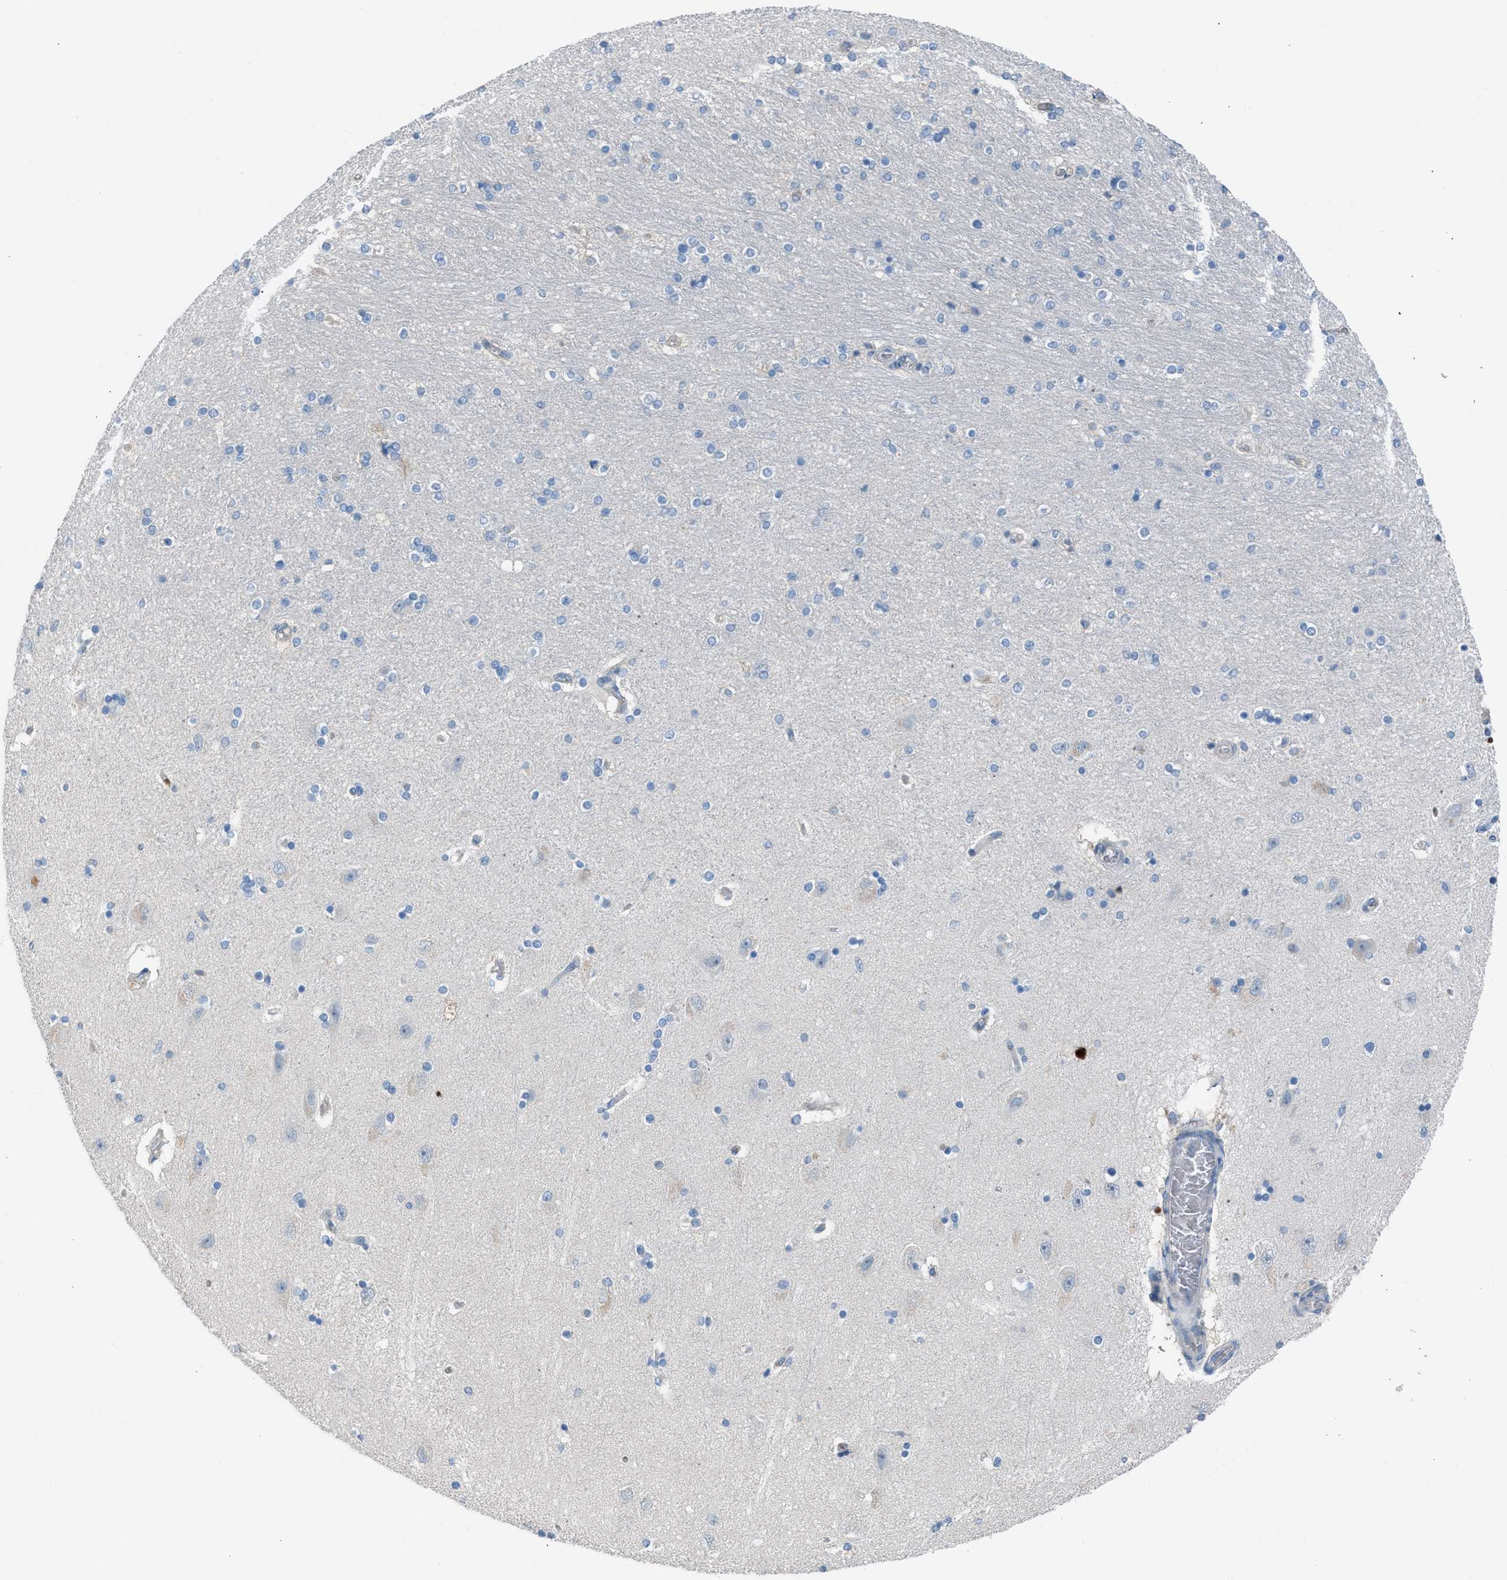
{"staining": {"intensity": "negative", "quantity": "none", "location": "none"}, "tissue": "hippocampus", "cell_type": "Glial cells", "image_type": "normal", "snomed": [{"axis": "morphology", "description": "Normal tissue, NOS"}, {"axis": "topography", "description": "Hippocampus"}], "caption": "Immunohistochemistry photomicrograph of benign human hippocampus stained for a protein (brown), which displays no expression in glial cells.", "gene": "CFAP77", "patient": {"sex": "female", "age": 54}}